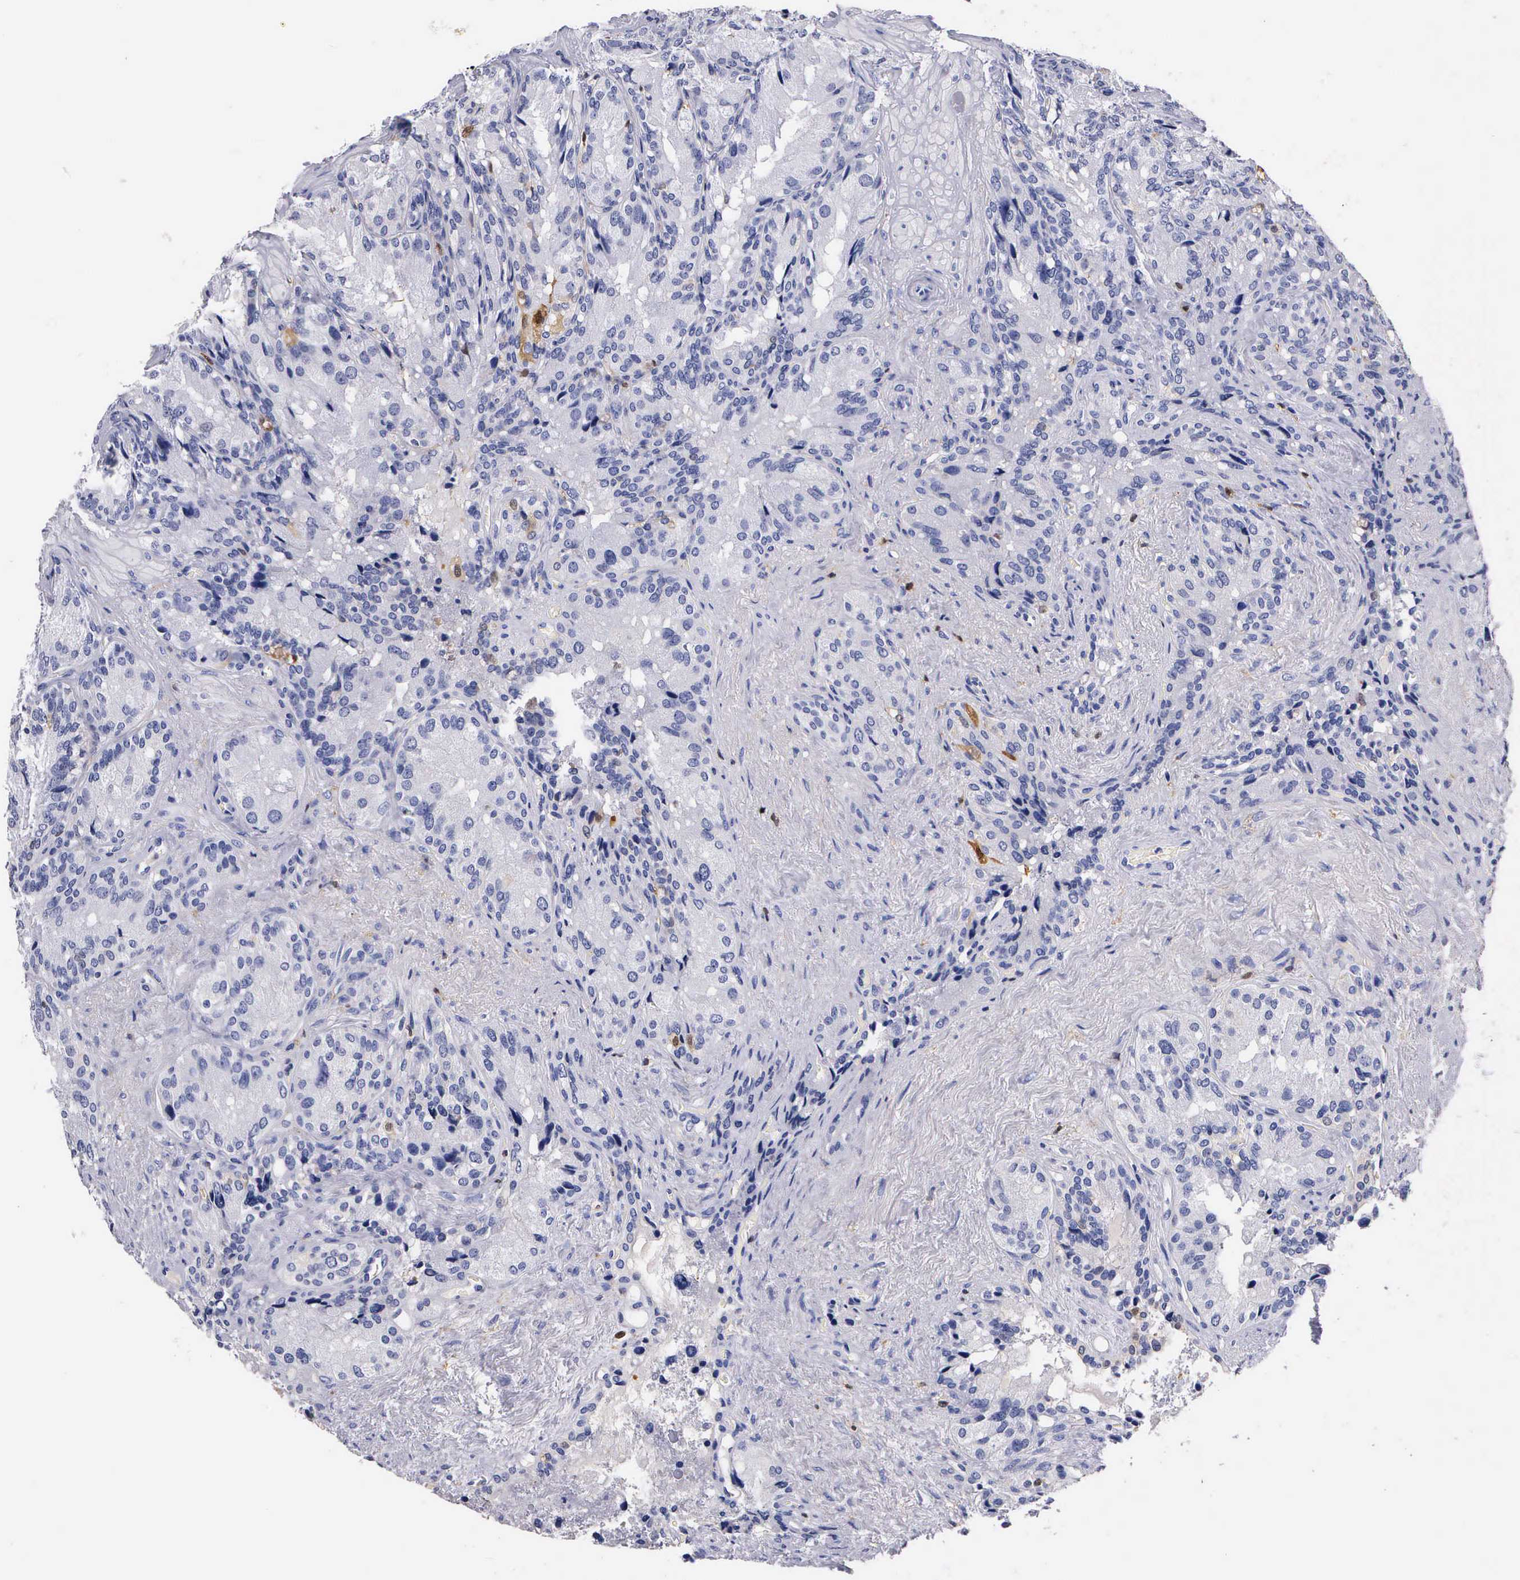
{"staining": {"intensity": "negative", "quantity": "none", "location": "none"}, "tissue": "seminal vesicle", "cell_type": "Glandular cells", "image_type": "normal", "snomed": [{"axis": "morphology", "description": "Normal tissue, NOS"}, {"axis": "topography", "description": "Seminal veicle"}], "caption": "Human seminal vesicle stained for a protein using immunohistochemistry (IHC) exhibits no positivity in glandular cells.", "gene": "RENBP", "patient": {"sex": "male", "age": 69}}